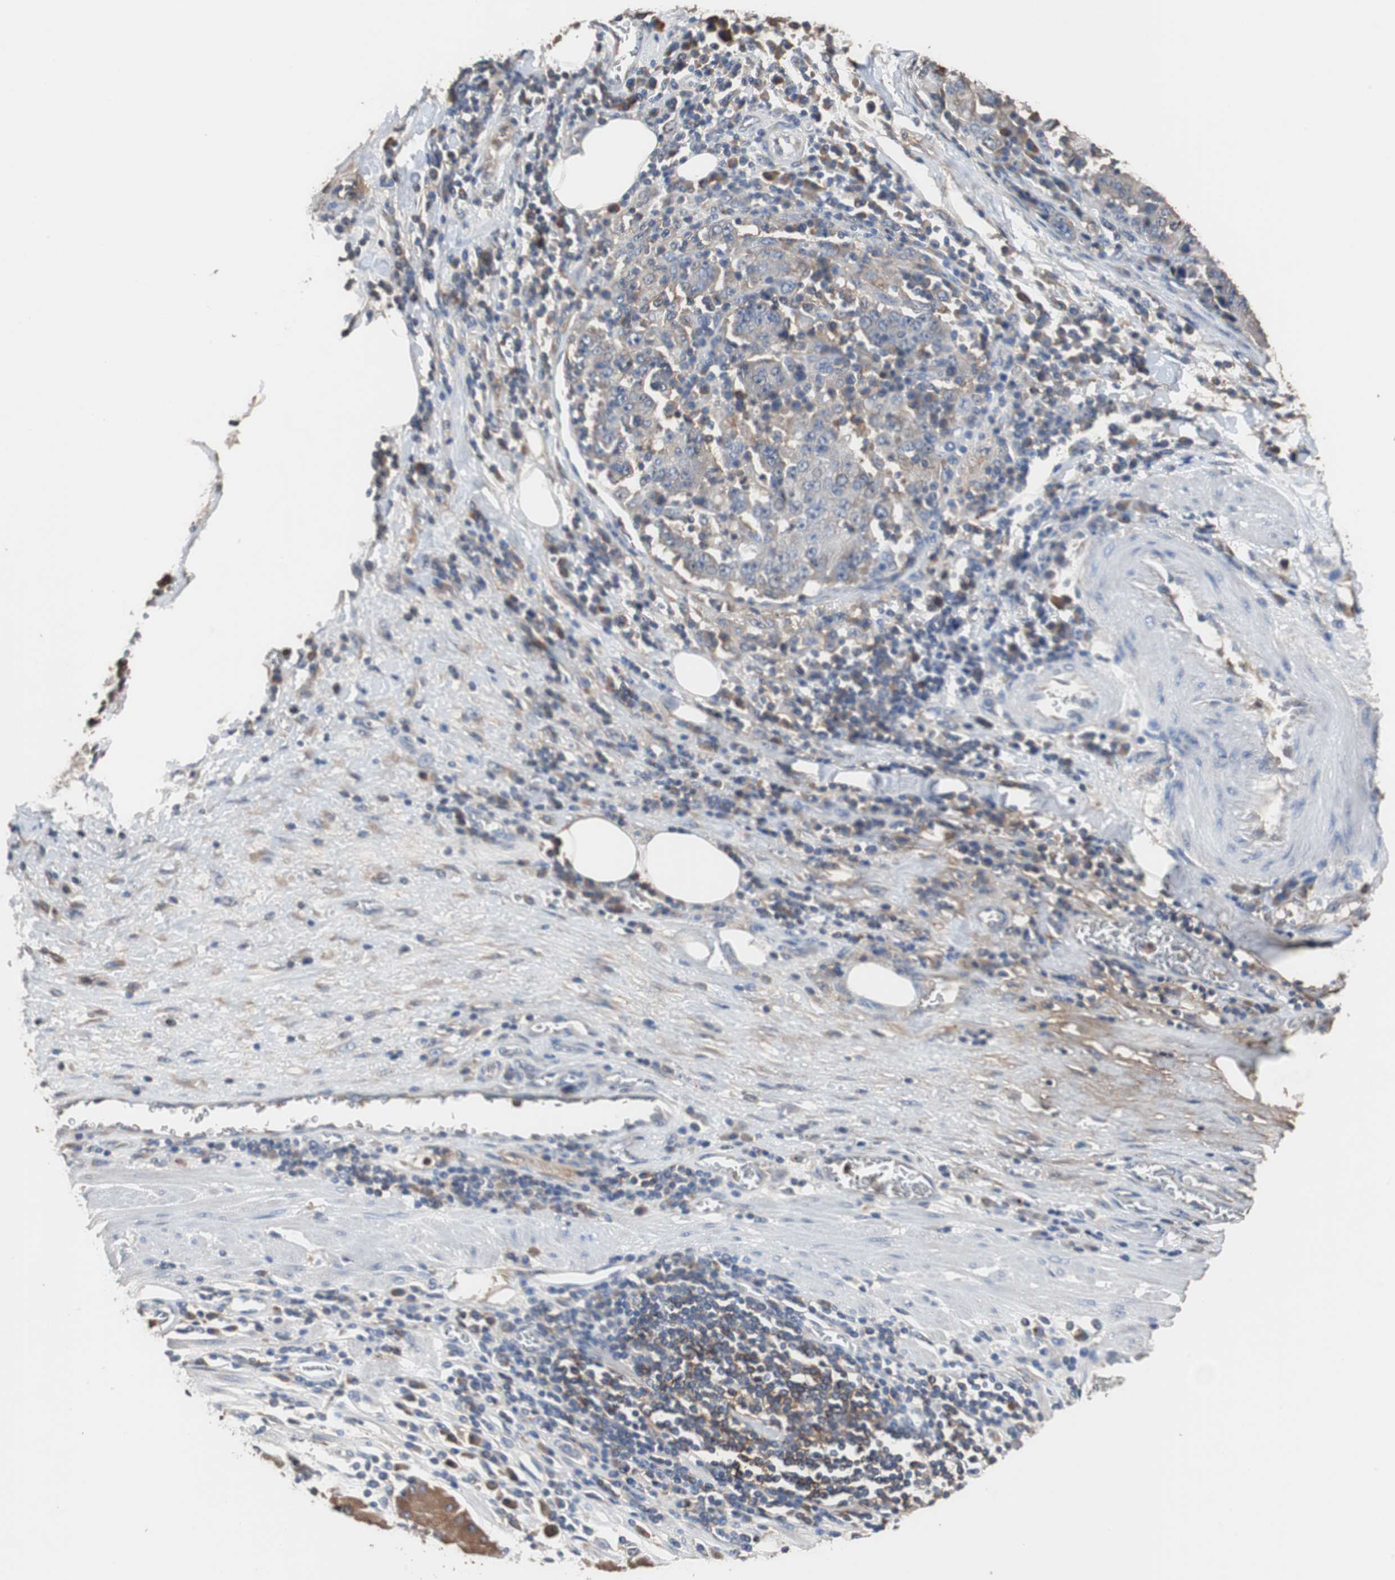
{"staining": {"intensity": "weak", "quantity": "25%-75%", "location": "cytoplasmic/membranous"}, "tissue": "stomach cancer", "cell_type": "Tumor cells", "image_type": "cancer", "snomed": [{"axis": "morphology", "description": "Normal tissue, NOS"}, {"axis": "morphology", "description": "Adenocarcinoma, NOS"}, {"axis": "topography", "description": "Stomach, upper"}, {"axis": "topography", "description": "Stomach"}], "caption": "A high-resolution photomicrograph shows IHC staining of stomach cancer, which shows weak cytoplasmic/membranous expression in approximately 25%-75% of tumor cells. (brown staining indicates protein expression, while blue staining denotes nuclei).", "gene": "SCIMP", "patient": {"sex": "male", "age": 59}}